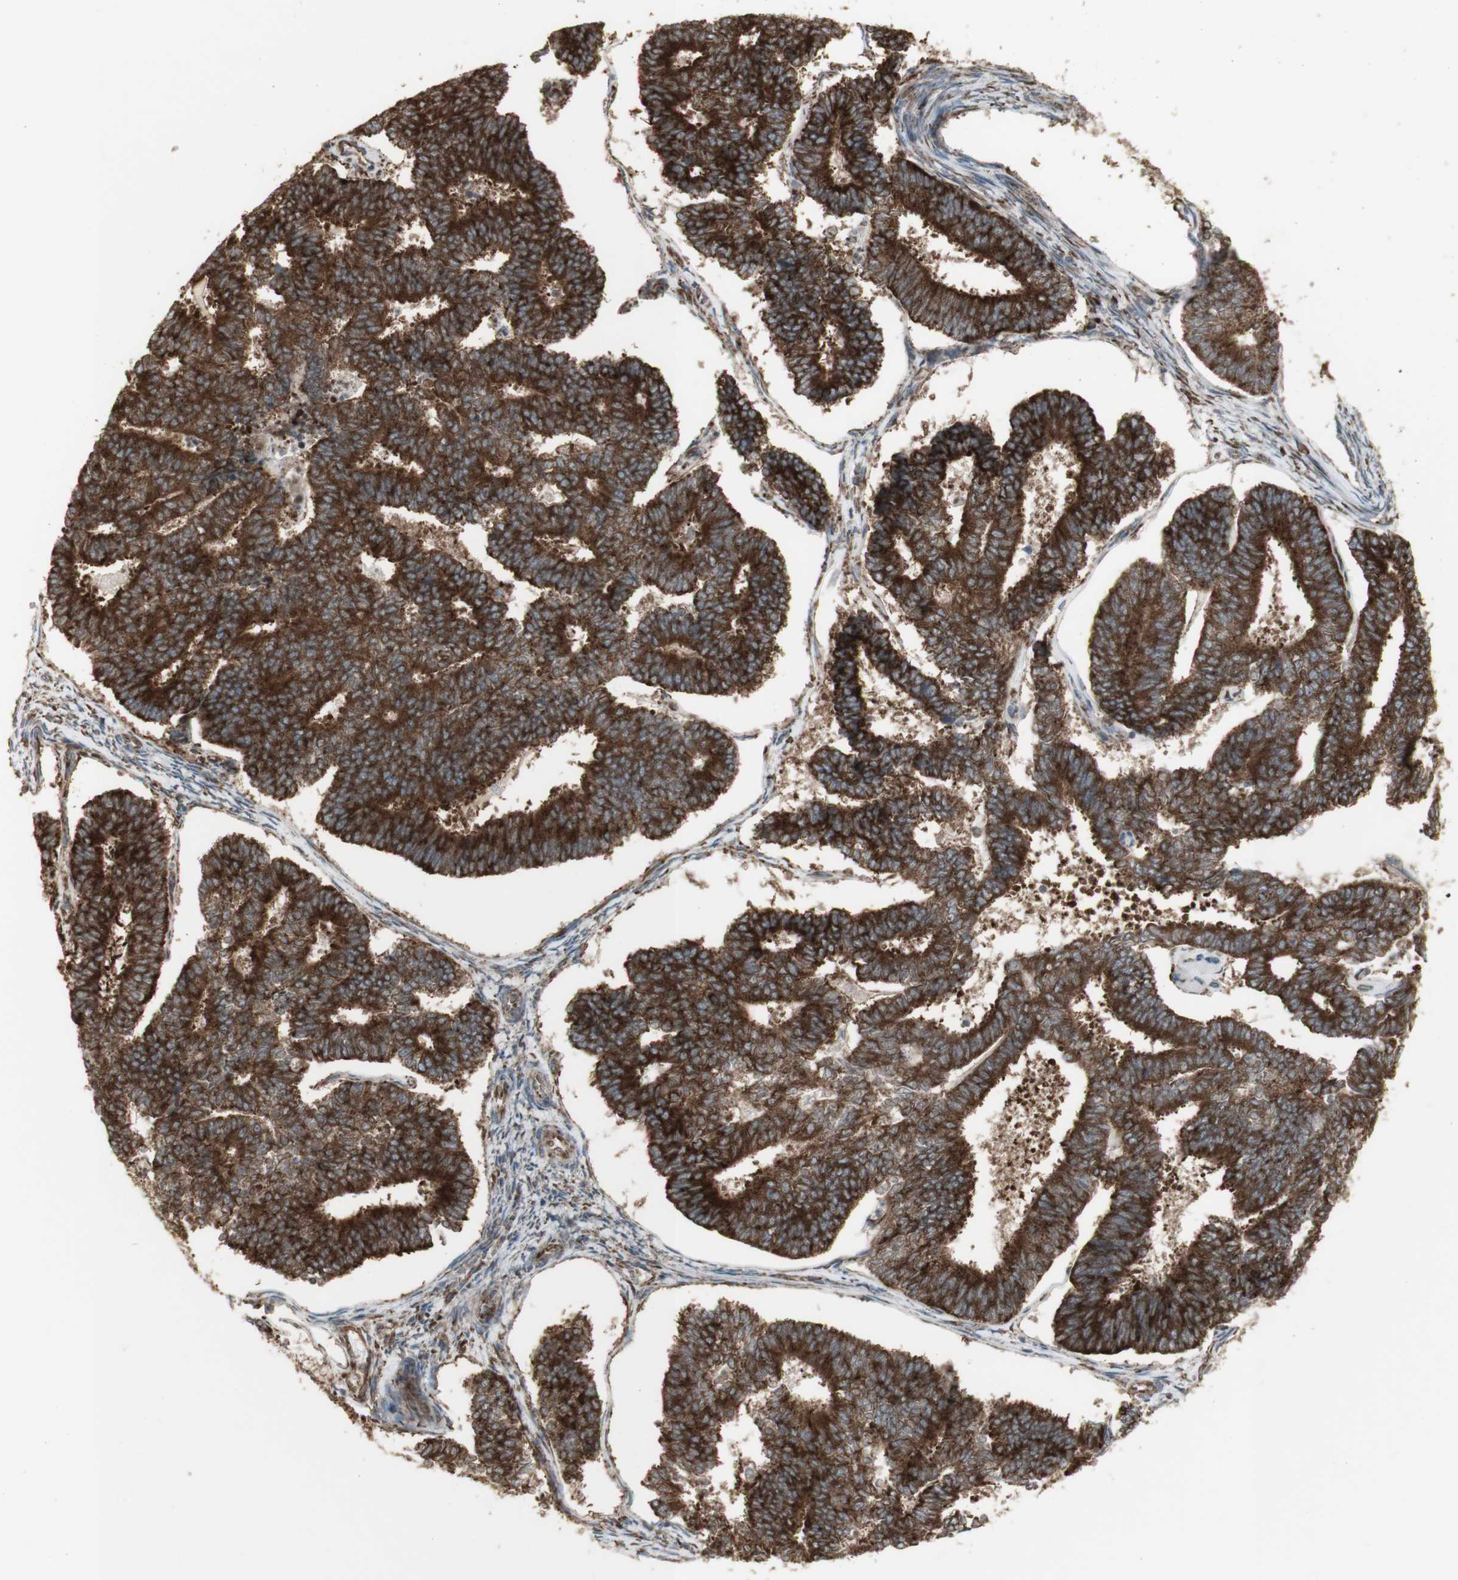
{"staining": {"intensity": "strong", "quantity": ">75%", "location": "cytoplasmic/membranous"}, "tissue": "endometrial cancer", "cell_type": "Tumor cells", "image_type": "cancer", "snomed": [{"axis": "morphology", "description": "Adenocarcinoma, NOS"}, {"axis": "topography", "description": "Endometrium"}], "caption": "This photomicrograph reveals IHC staining of human endometrial cancer (adenocarcinoma), with high strong cytoplasmic/membranous positivity in about >75% of tumor cells.", "gene": "FKBP3", "patient": {"sex": "female", "age": 70}}